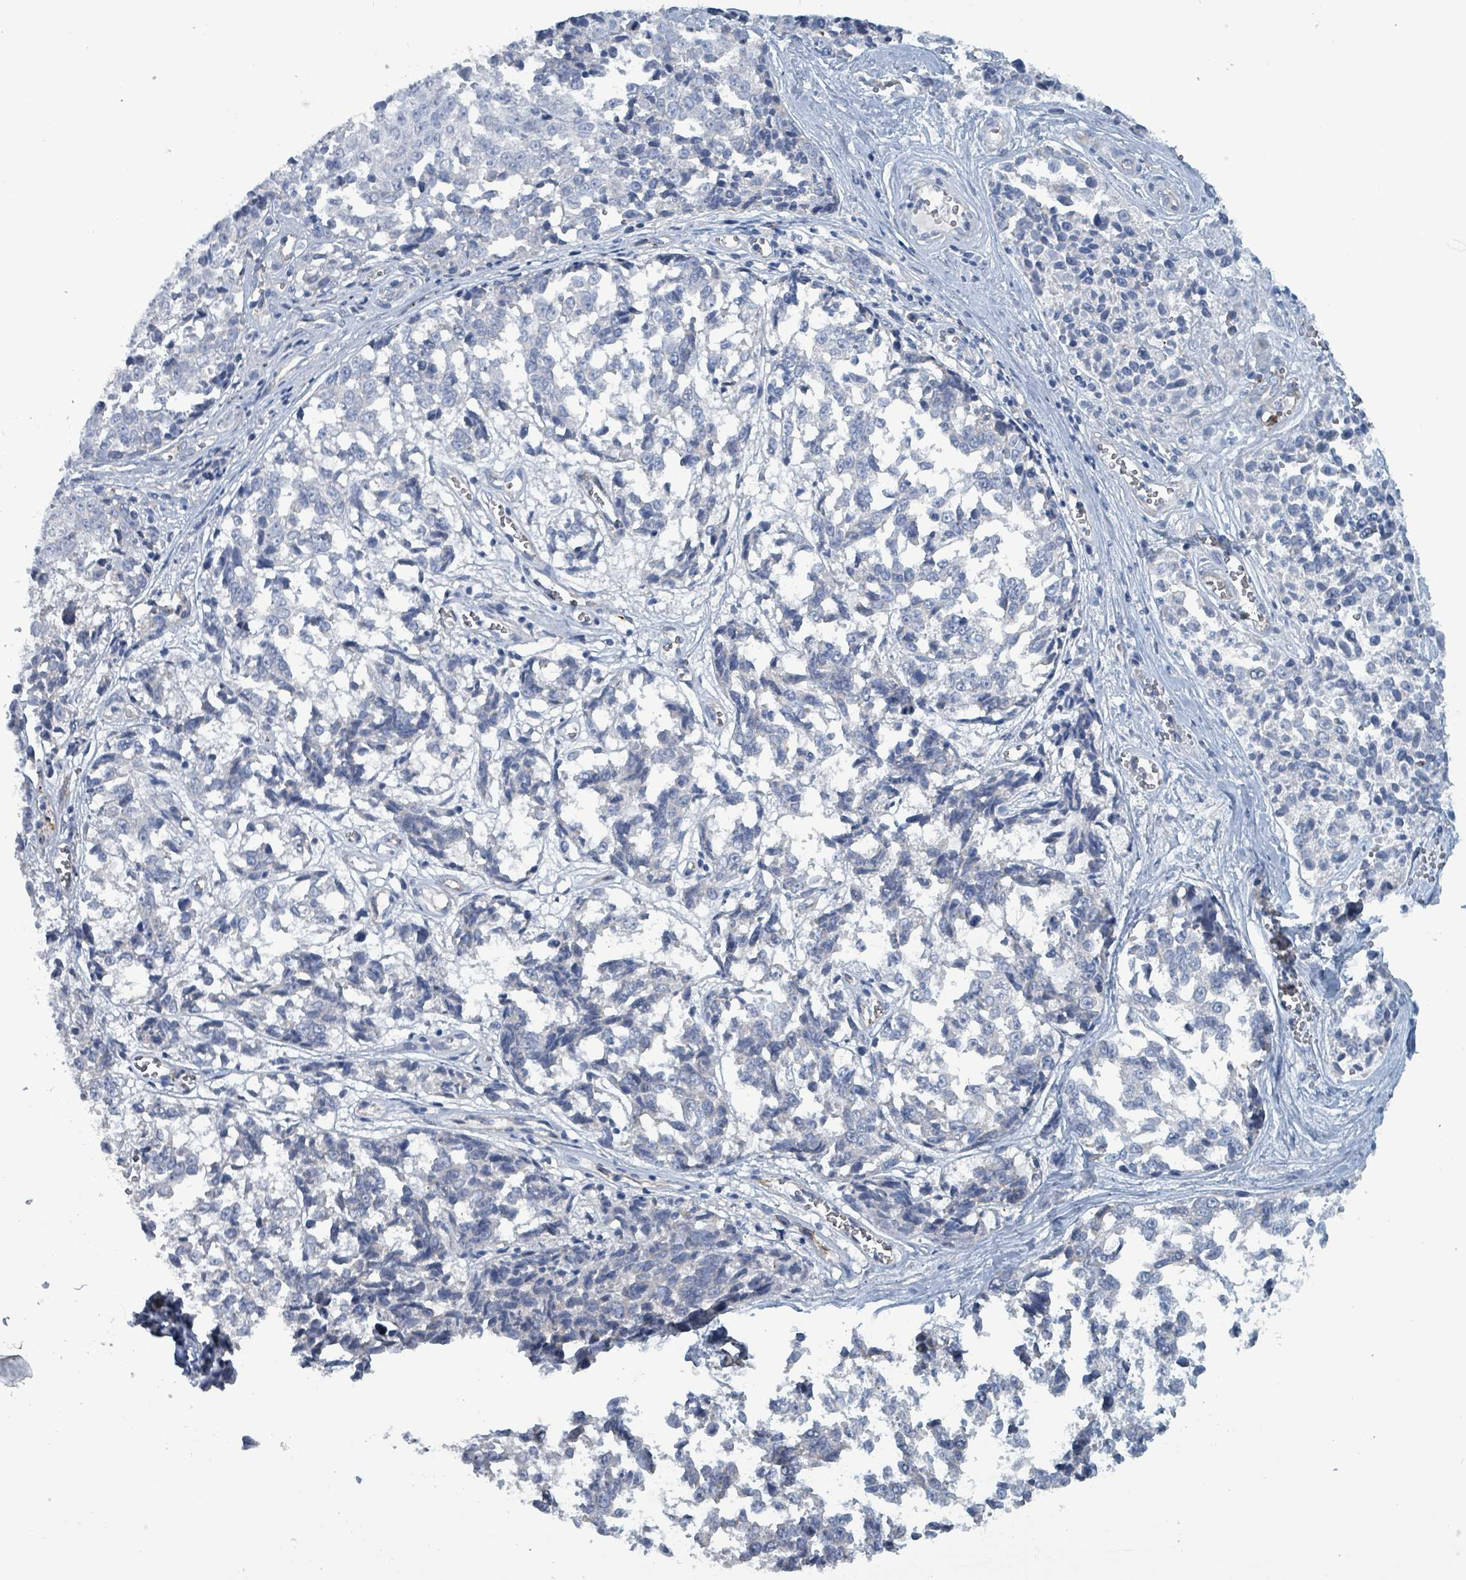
{"staining": {"intensity": "negative", "quantity": "none", "location": "none"}, "tissue": "melanoma", "cell_type": "Tumor cells", "image_type": "cancer", "snomed": [{"axis": "morphology", "description": "Malignant melanoma, NOS"}, {"axis": "topography", "description": "Skin"}], "caption": "Immunohistochemistry (IHC) of malignant melanoma reveals no expression in tumor cells.", "gene": "TAAR5", "patient": {"sex": "female", "age": 64}}